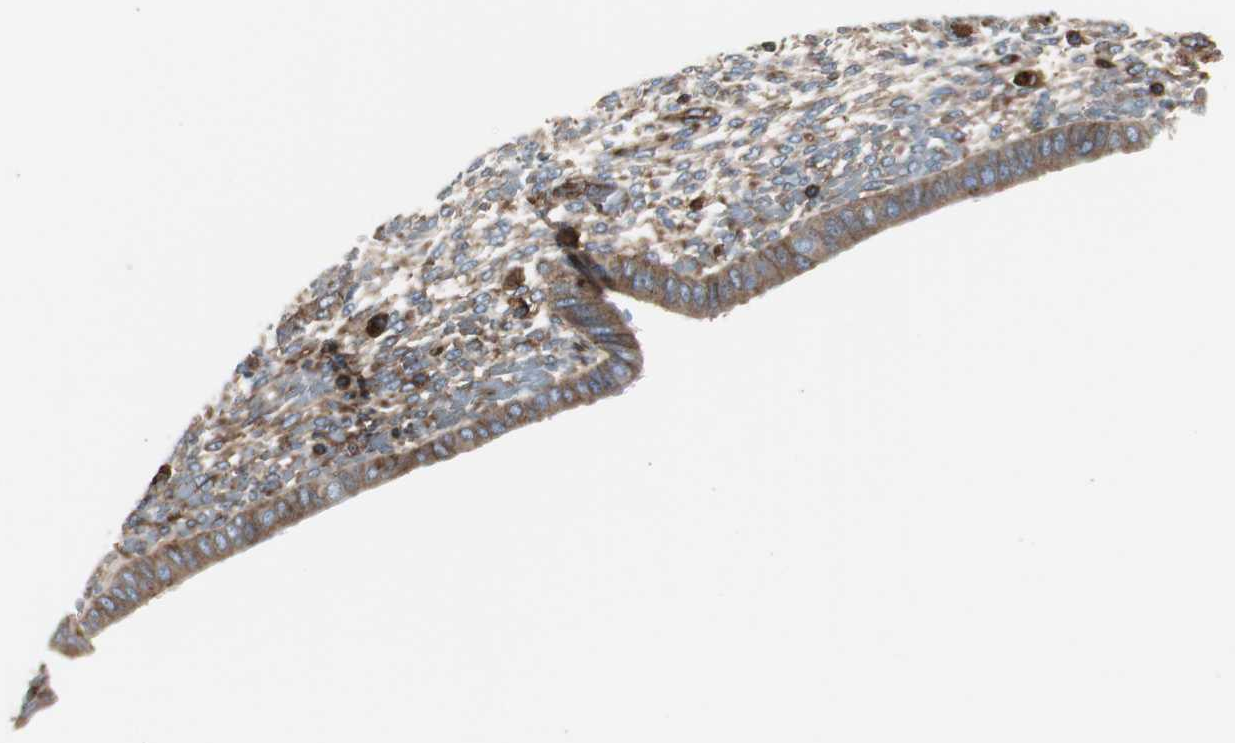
{"staining": {"intensity": "moderate", "quantity": ">75%", "location": "cytoplasmic/membranous"}, "tissue": "endometrium", "cell_type": "Cells in endometrial stroma", "image_type": "normal", "snomed": [{"axis": "morphology", "description": "Normal tissue, NOS"}, {"axis": "topography", "description": "Endometrium"}], "caption": "Human endometrium stained for a protein (brown) demonstrates moderate cytoplasmic/membranous positive expression in about >75% of cells in endometrial stroma.", "gene": "B2M", "patient": {"sex": "female", "age": 42}}